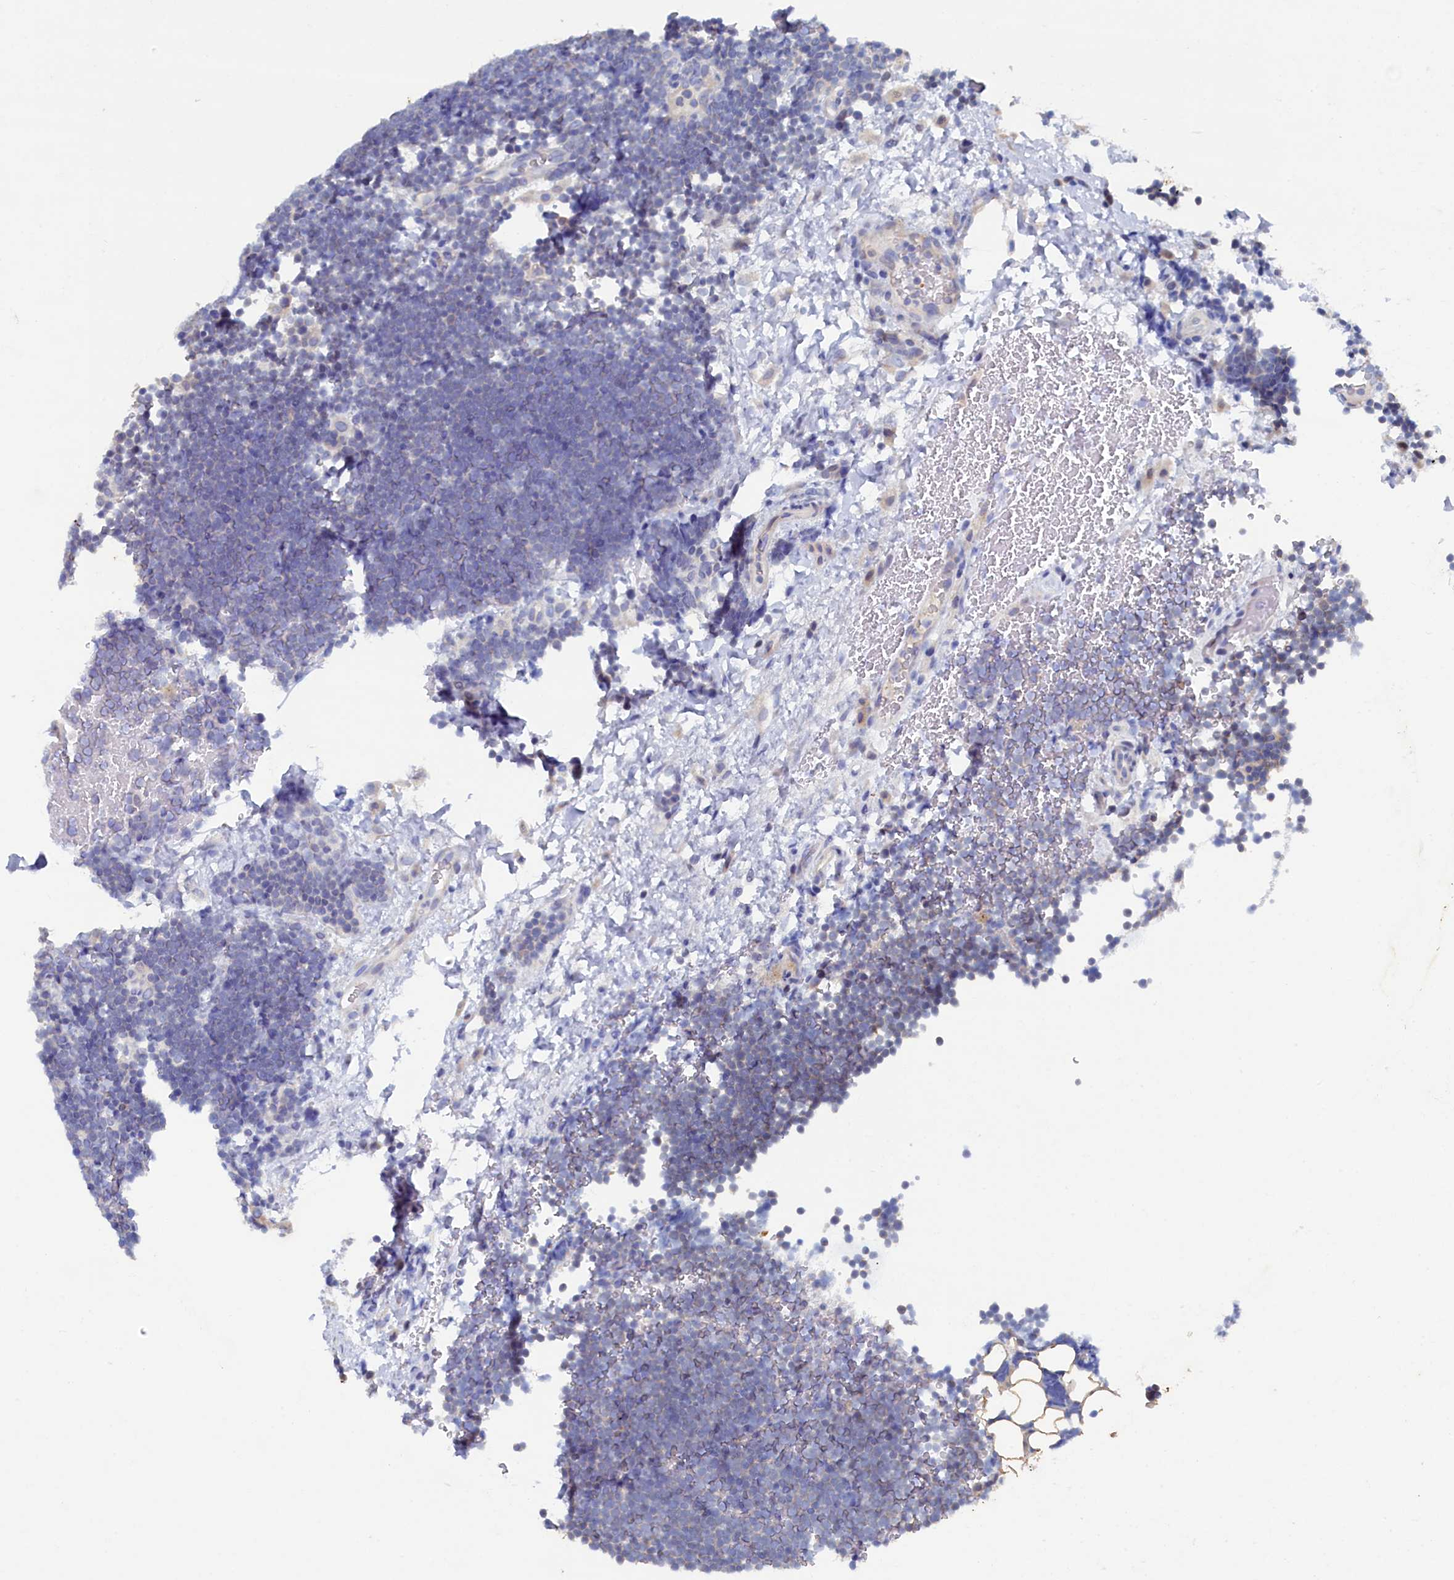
{"staining": {"intensity": "negative", "quantity": "none", "location": "none"}, "tissue": "lymphoma", "cell_type": "Tumor cells", "image_type": "cancer", "snomed": [{"axis": "morphology", "description": "Malignant lymphoma, non-Hodgkin's type, High grade"}, {"axis": "topography", "description": "Lymph node"}], "caption": "Tumor cells are negative for protein expression in human lymphoma.", "gene": "CBLIF", "patient": {"sex": "male", "age": 13}}